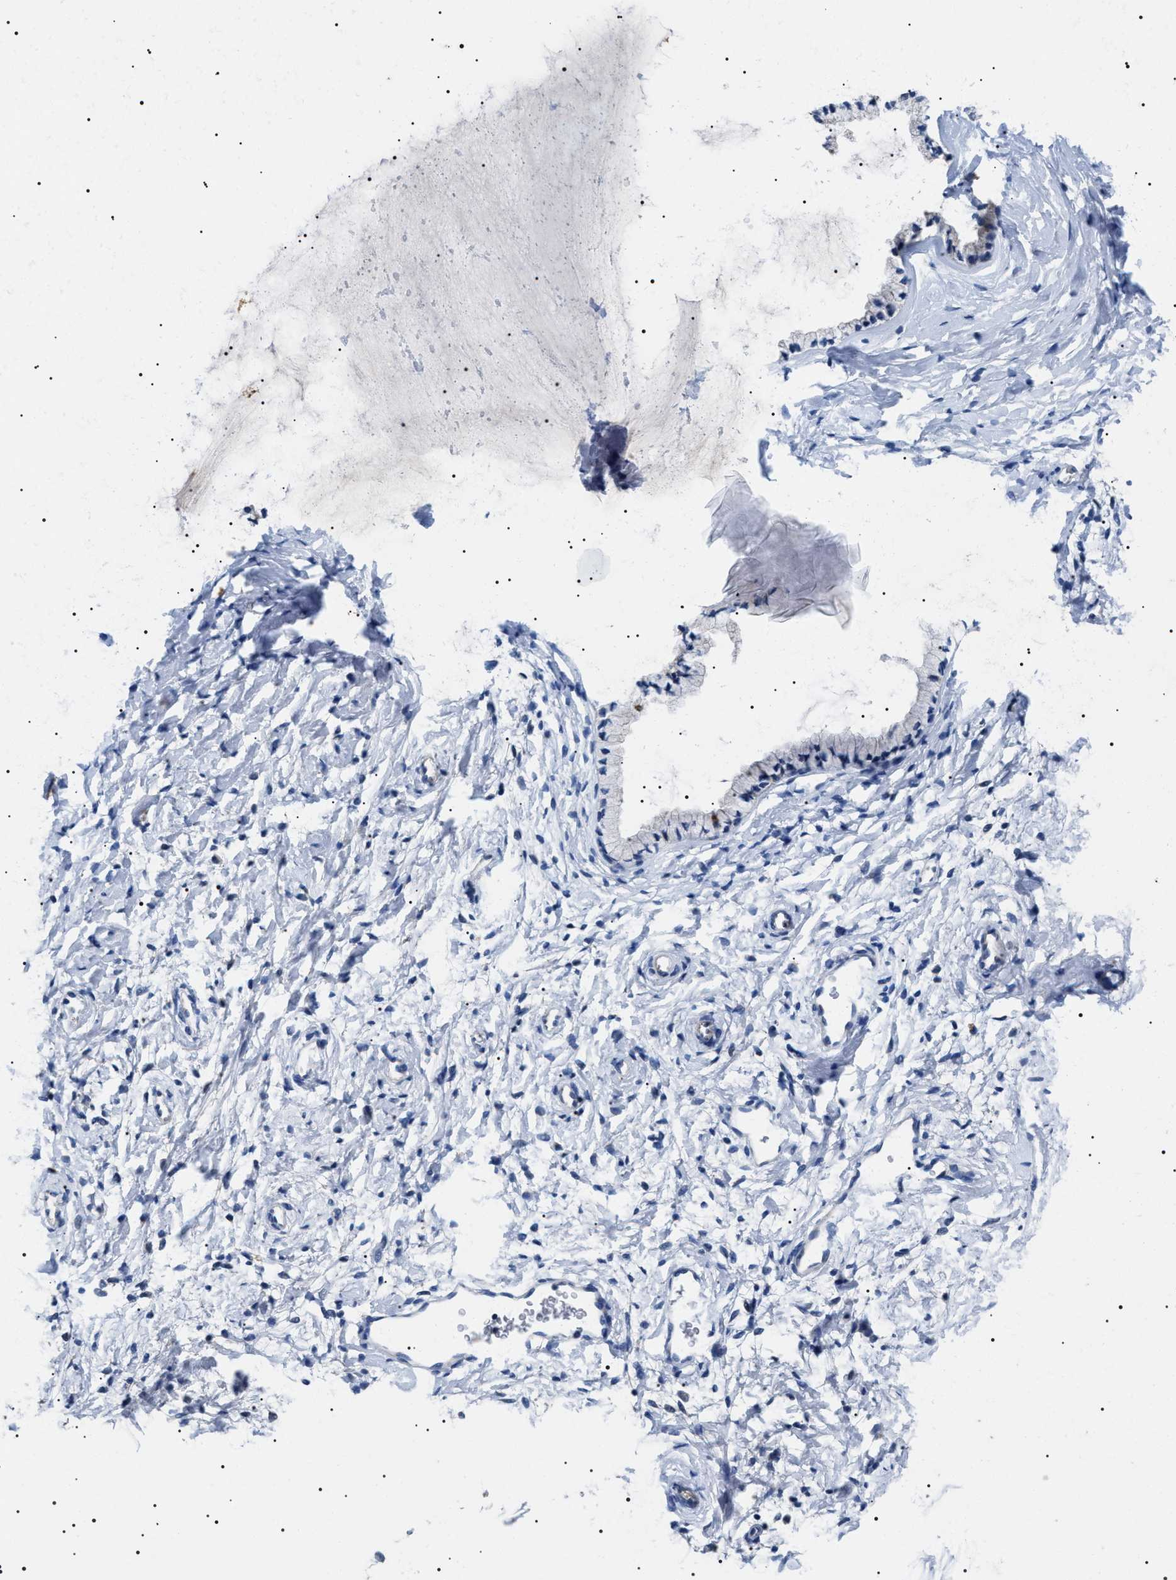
{"staining": {"intensity": "moderate", "quantity": "<25%", "location": "cytoplasmic/membranous"}, "tissue": "cervix", "cell_type": "Glandular cells", "image_type": "normal", "snomed": [{"axis": "morphology", "description": "Normal tissue, NOS"}, {"axis": "topography", "description": "Cervix"}], "caption": "Protein expression analysis of normal cervix shows moderate cytoplasmic/membranous positivity in approximately <25% of glandular cells. Immunohistochemistry (ihc) stains the protein of interest in brown and the nuclei are stained blue.", "gene": "TMEM222", "patient": {"sex": "female", "age": 72}}